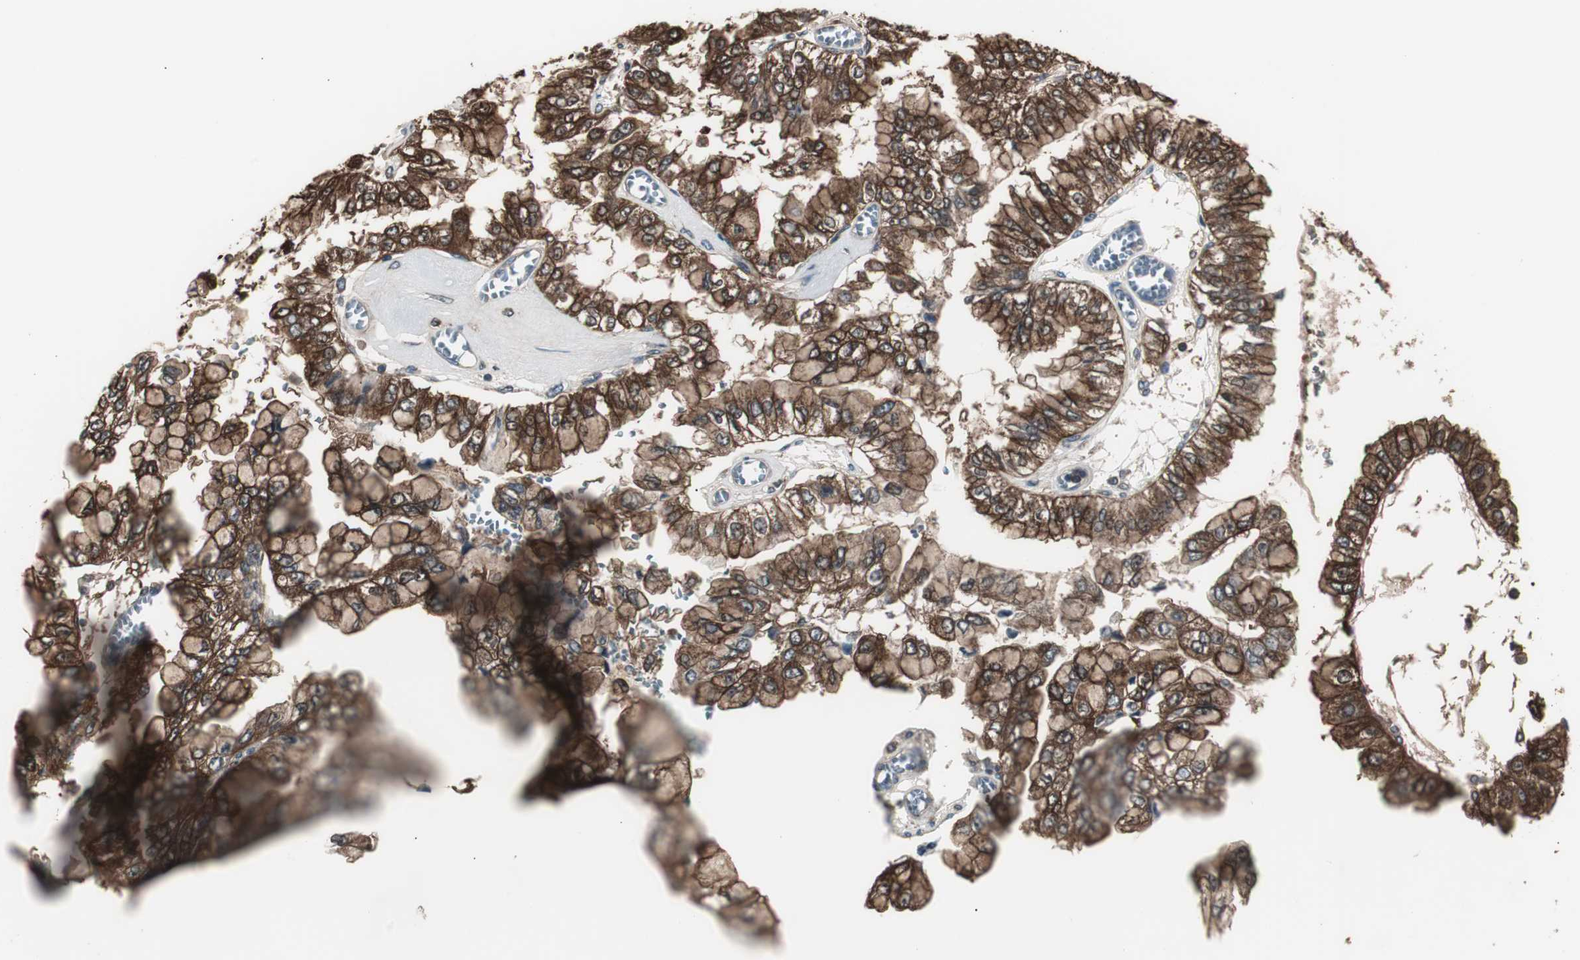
{"staining": {"intensity": "strong", "quantity": ">75%", "location": "cytoplasmic/membranous"}, "tissue": "liver cancer", "cell_type": "Tumor cells", "image_type": "cancer", "snomed": [{"axis": "morphology", "description": "Cholangiocarcinoma"}, {"axis": "topography", "description": "Liver"}], "caption": "The immunohistochemical stain highlights strong cytoplasmic/membranous staining in tumor cells of cholangiocarcinoma (liver) tissue.", "gene": "CAPNS1", "patient": {"sex": "female", "age": 79}}